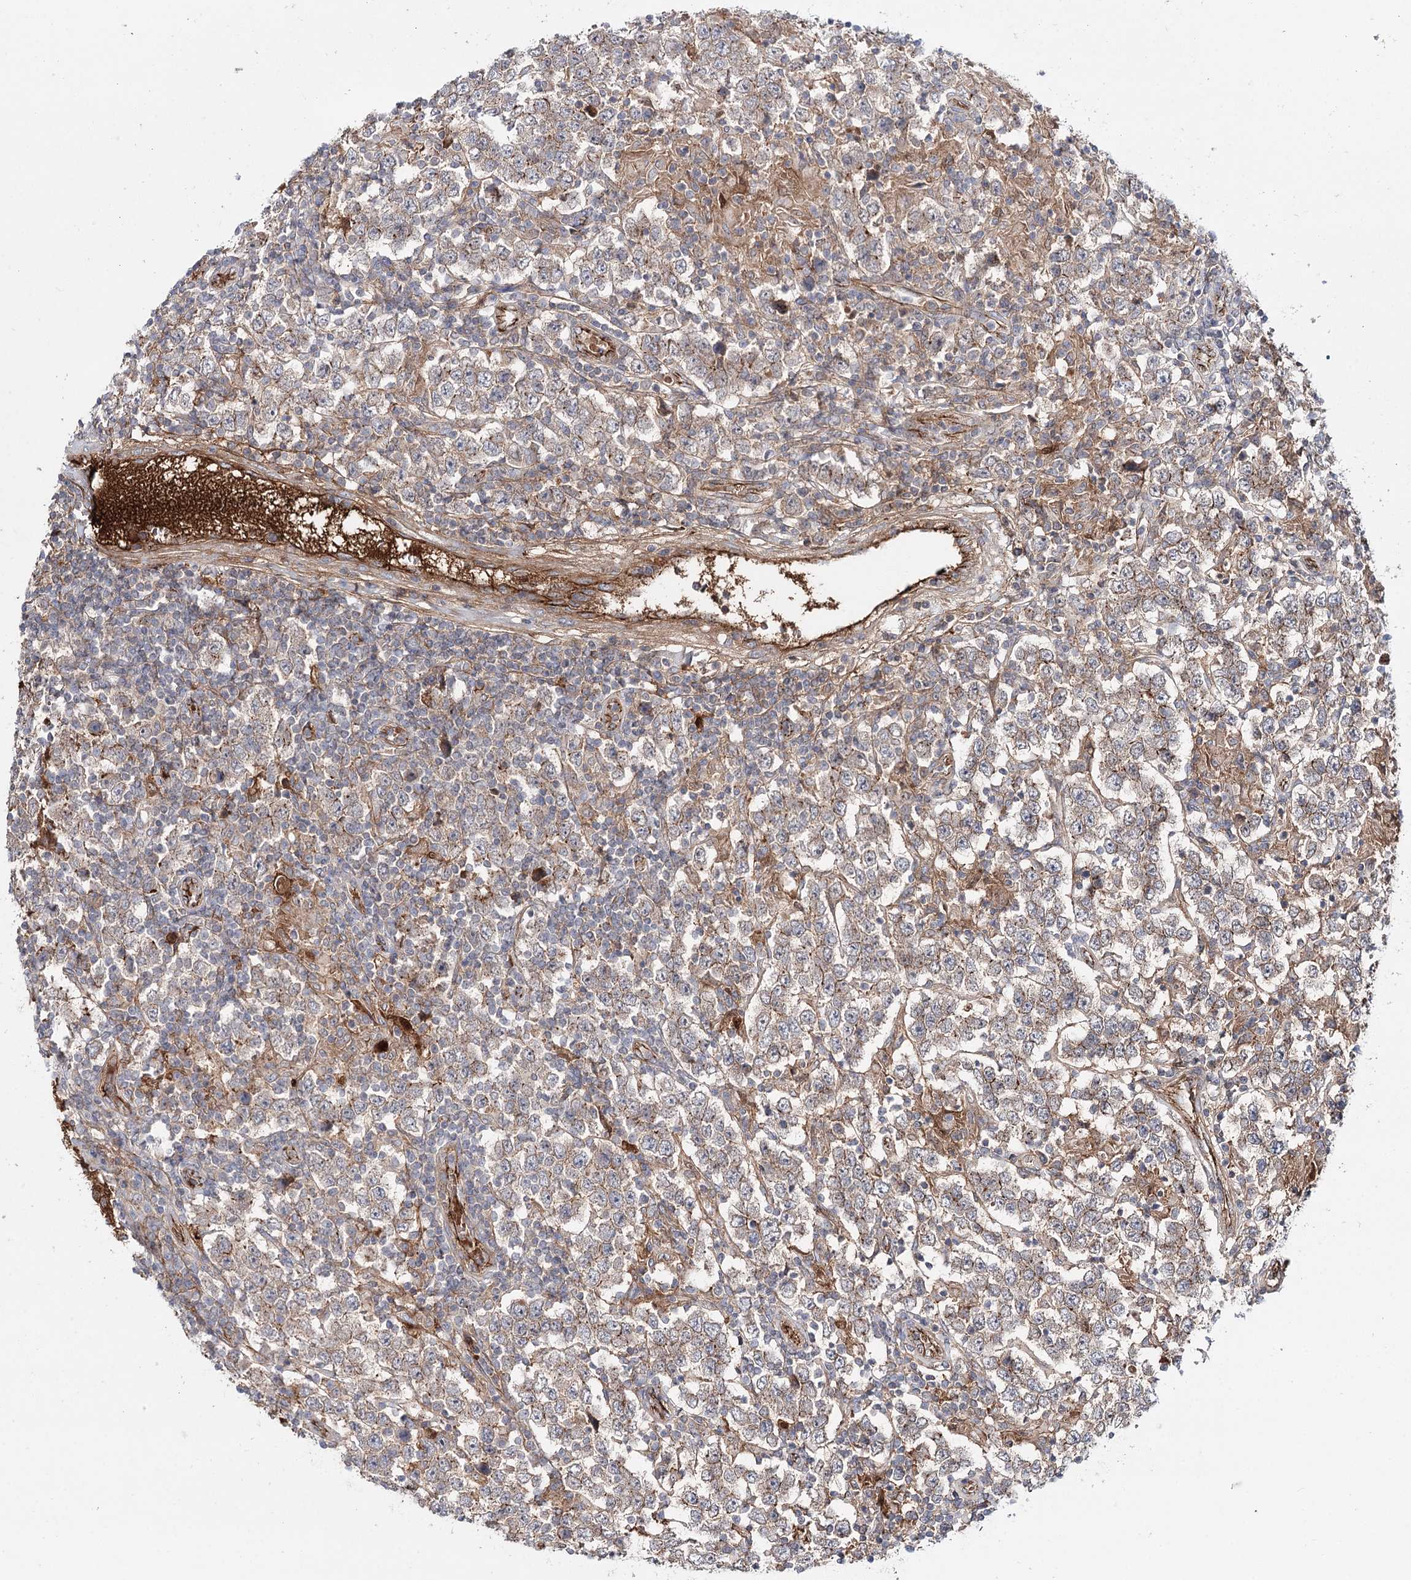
{"staining": {"intensity": "moderate", "quantity": "<25%", "location": "cytoplasmic/membranous"}, "tissue": "testis cancer", "cell_type": "Tumor cells", "image_type": "cancer", "snomed": [{"axis": "morphology", "description": "Normal tissue, NOS"}, {"axis": "morphology", "description": "Urothelial carcinoma, High grade"}, {"axis": "morphology", "description": "Seminoma, NOS"}, {"axis": "morphology", "description": "Carcinoma, Embryonal, NOS"}, {"axis": "topography", "description": "Urinary bladder"}, {"axis": "topography", "description": "Testis"}], "caption": "Urothelial carcinoma (high-grade) (testis) was stained to show a protein in brown. There is low levels of moderate cytoplasmic/membranous positivity in approximately <25% of tumor cells.", "gene": "PKP4", "patient": {"sex": "male", "age": 41}}